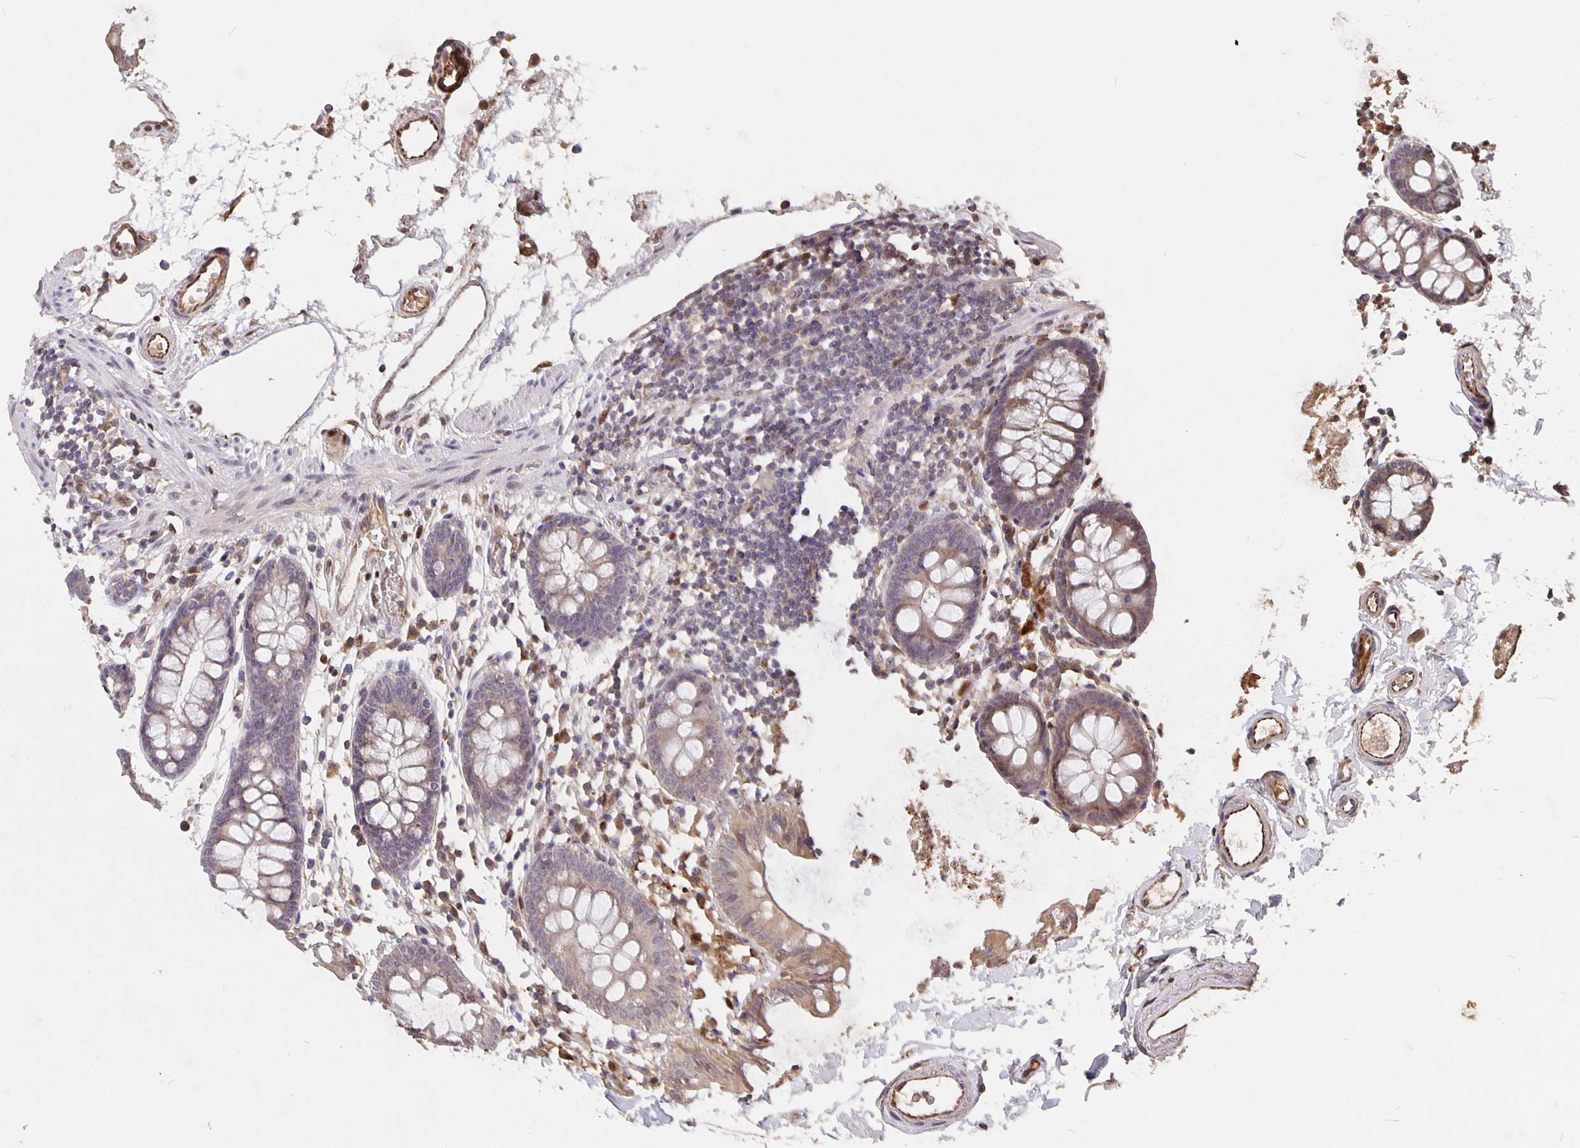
{"staining": {"intensity": "weak", "quantity": ">75%", "location": "cytoplasmic/membranous"}, "tissue": "colon", "cell_type": "Endothelial cells", "image_type": "normal", "snomed": [{"axis": "morphology", "description": "Normal tissue, NOS"}, {"axis": "topography", "description": "Colon"}], "caption": "Immunohistochemical staining of unremarkable colon exhibits >75% levels of weak cytoplasmic/membranous protein positivity in approximately >75% of endothelial cells.", "gene": "NOG", "patient": {"sex": "female", "age": 84}}